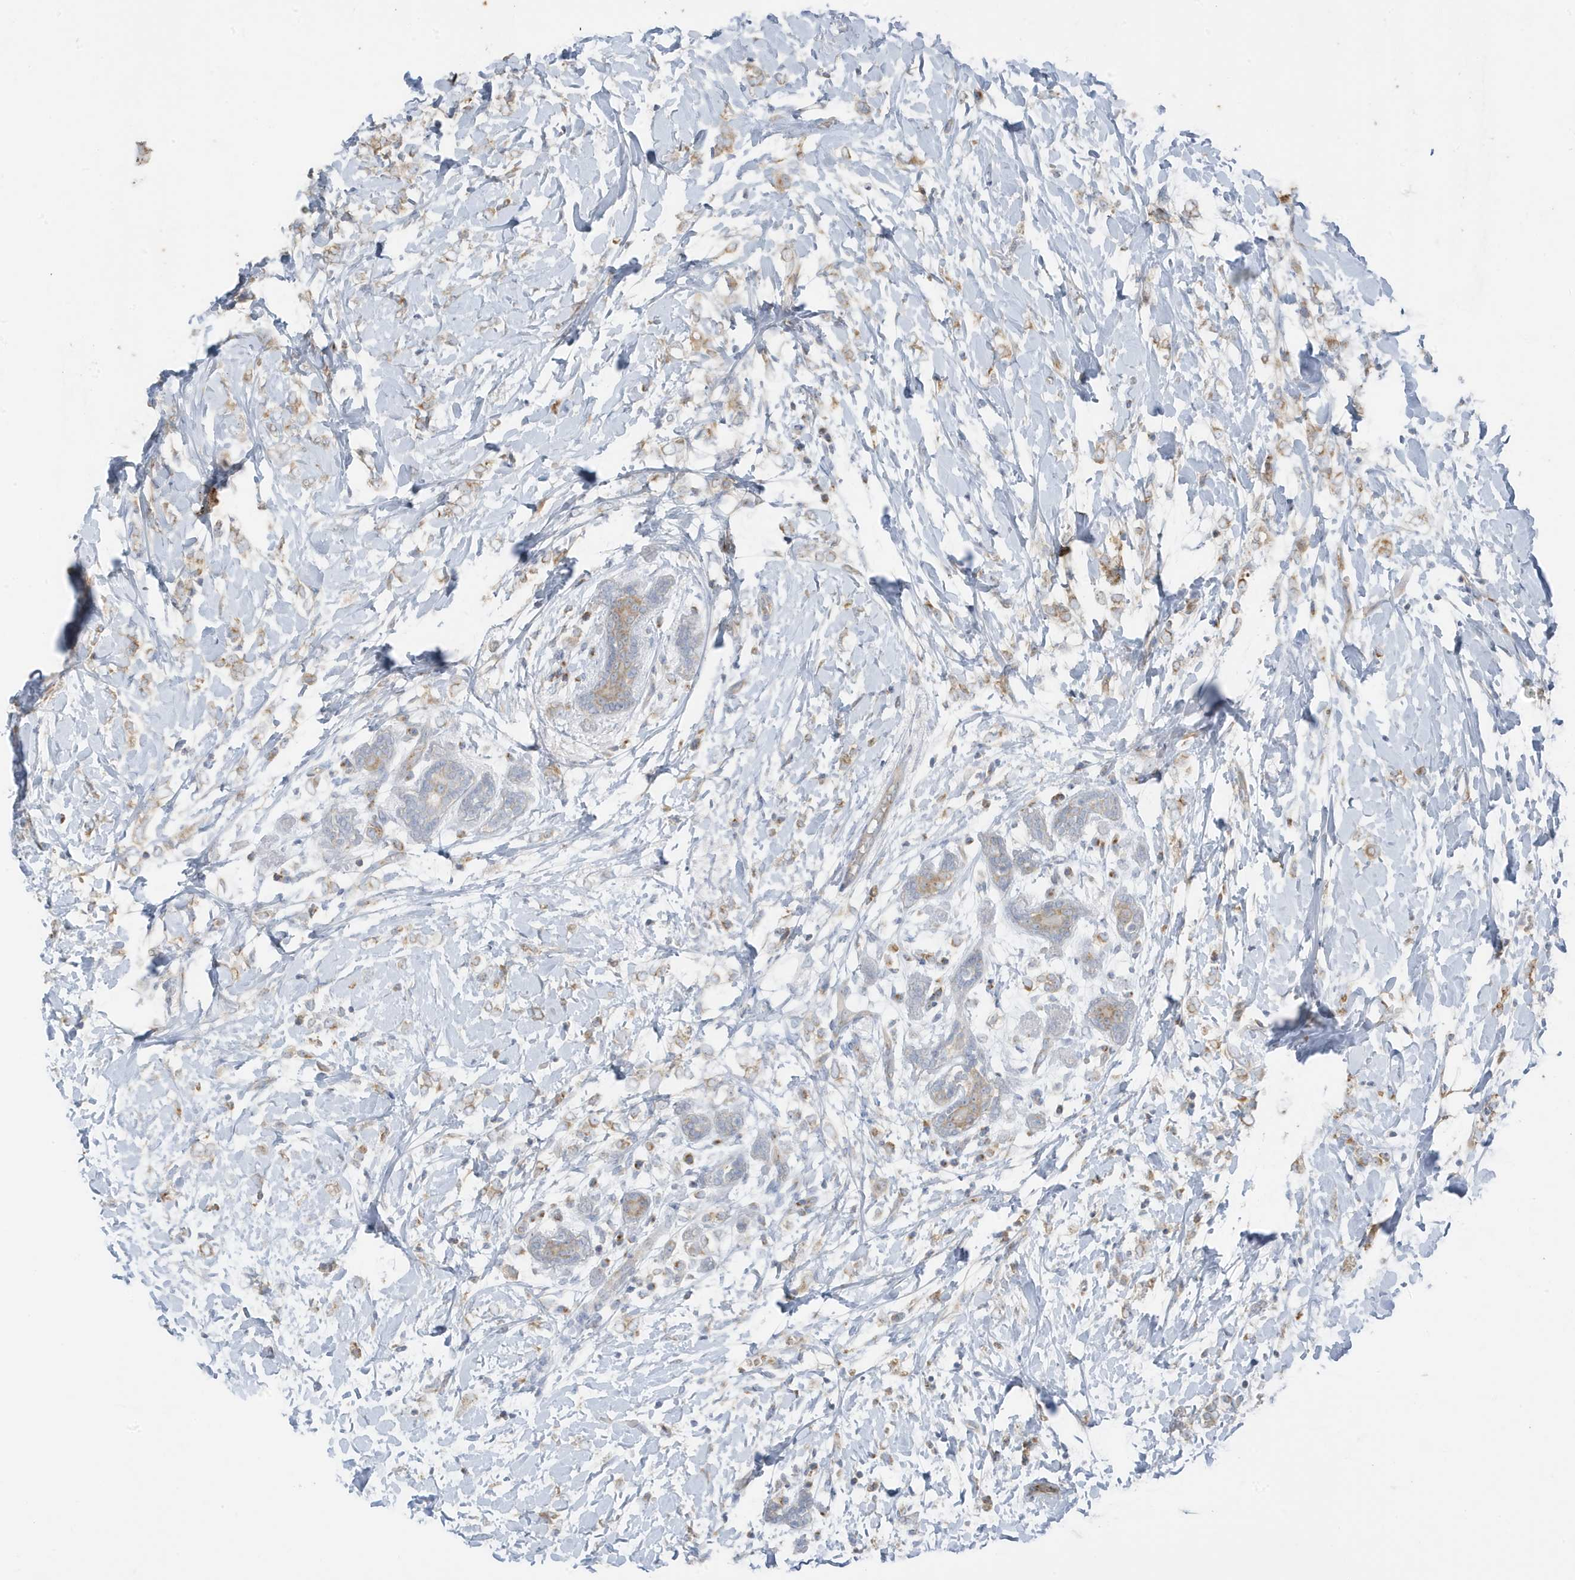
{"staining": {"intensity": "moderate", "quantity": ">75%", "location": "cytoplasmic/membranous"}, "tissue": "breast cancer", "cell_type": "Tumor cells", "image_type": "cancer", "snomed": [{"axis": "morphology", "description": "Normal tissue, NOS"}, {"axis": "morphology", "description": "Lobular carcinoma"}, {"axis": "topography", "description": "Breast"}], "caption": "Breast lobular carcinoma stained for a protein (brown) displays moderate cytoplasmic/membranous positive positivity in about >75% of tumor cells.", "gene": "GOLGA4", "patient": {"sex": "female", "age": 47}}